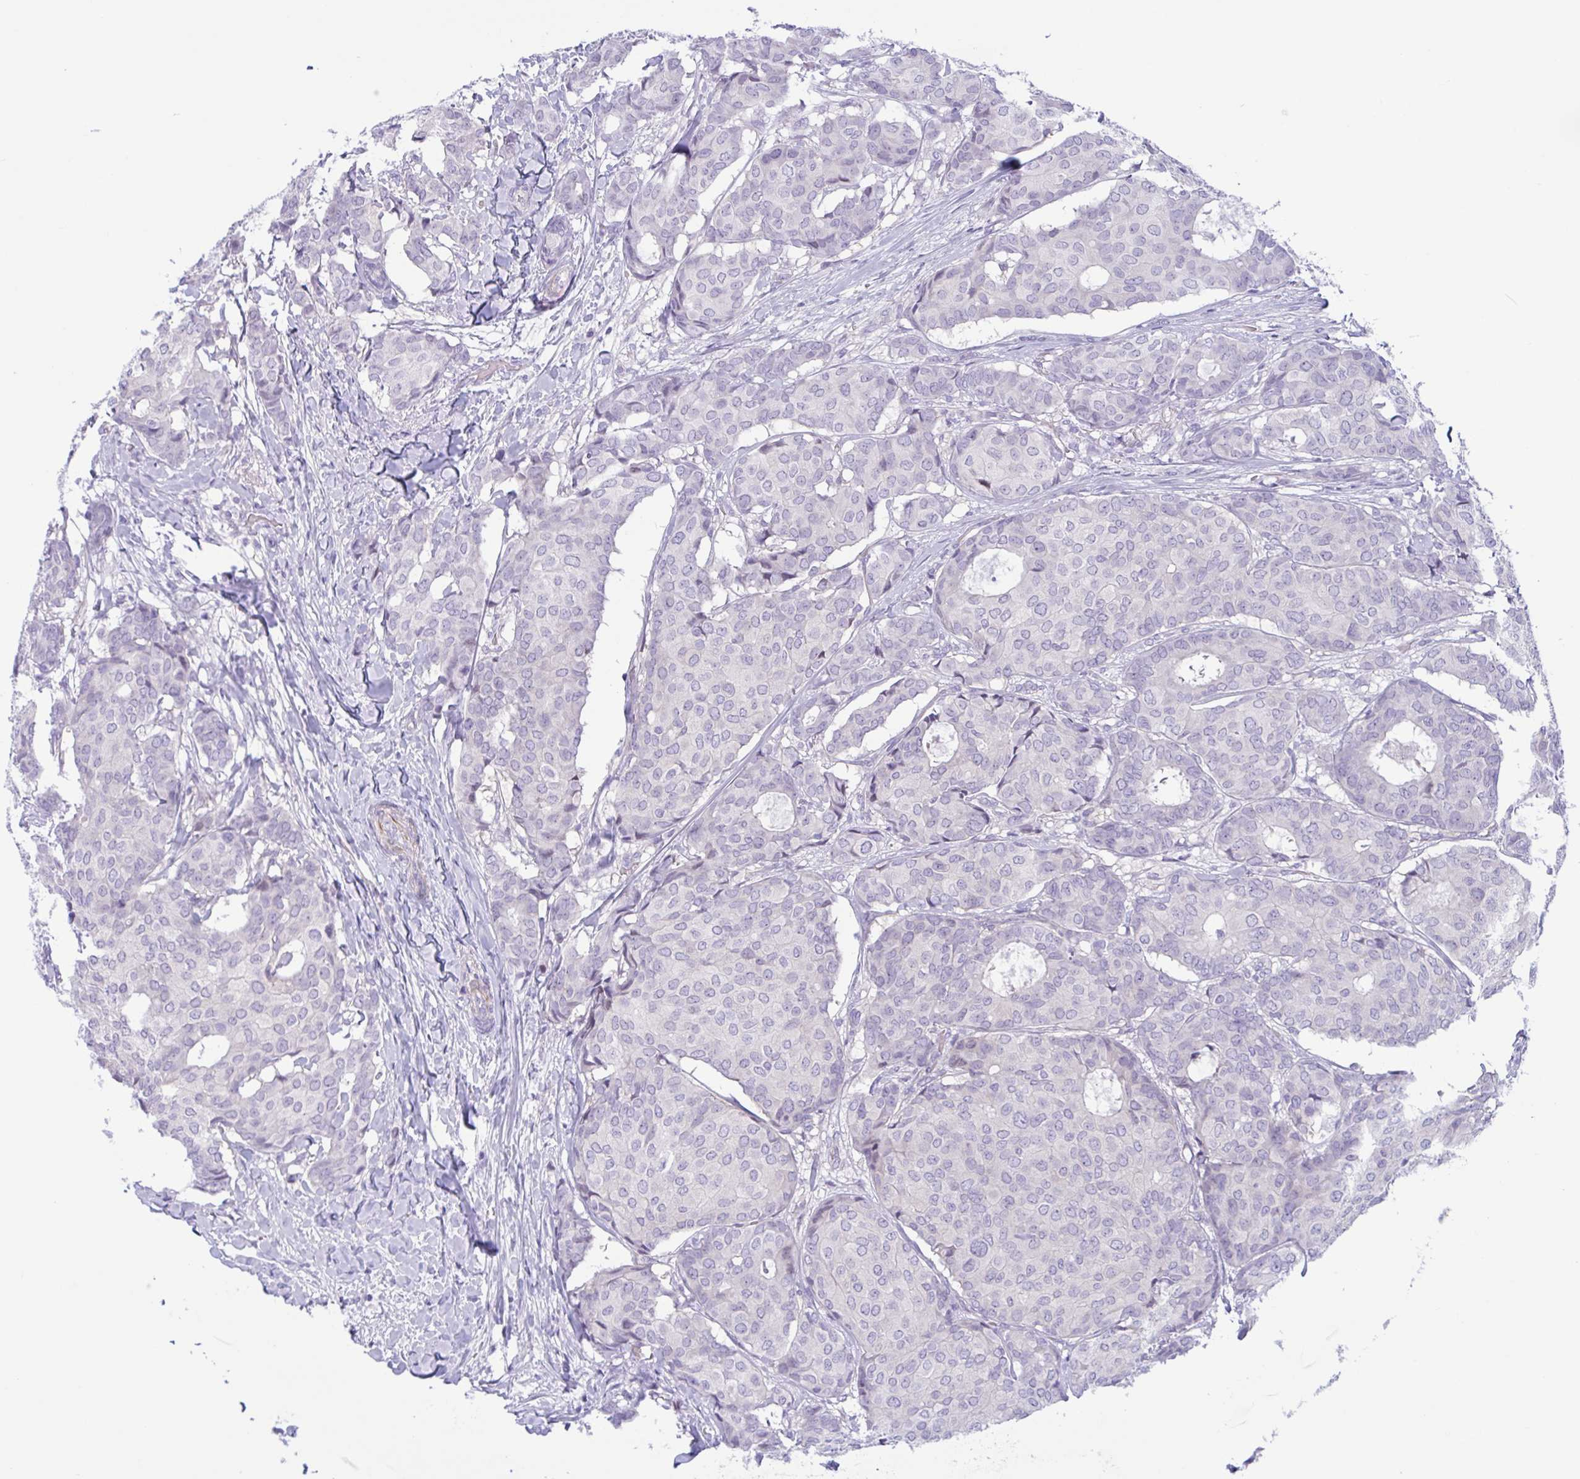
{"staining": {"intensity": "negative", "quantity": "none", "location": "none"}, "tissue": "breast cancer", "cell_type": "Tumor cells", "image_type": "cancer", "snomed": [{"axis": "morphology", "description": "Duct carcinoma"}, {"axis": "topography", "description": "Breast"}], "caption": "Tumor cells are negative for brown protein staining in breast cancer.", "gene": "AHCYL2", "patient": {"sex": "female", "age": 75}}